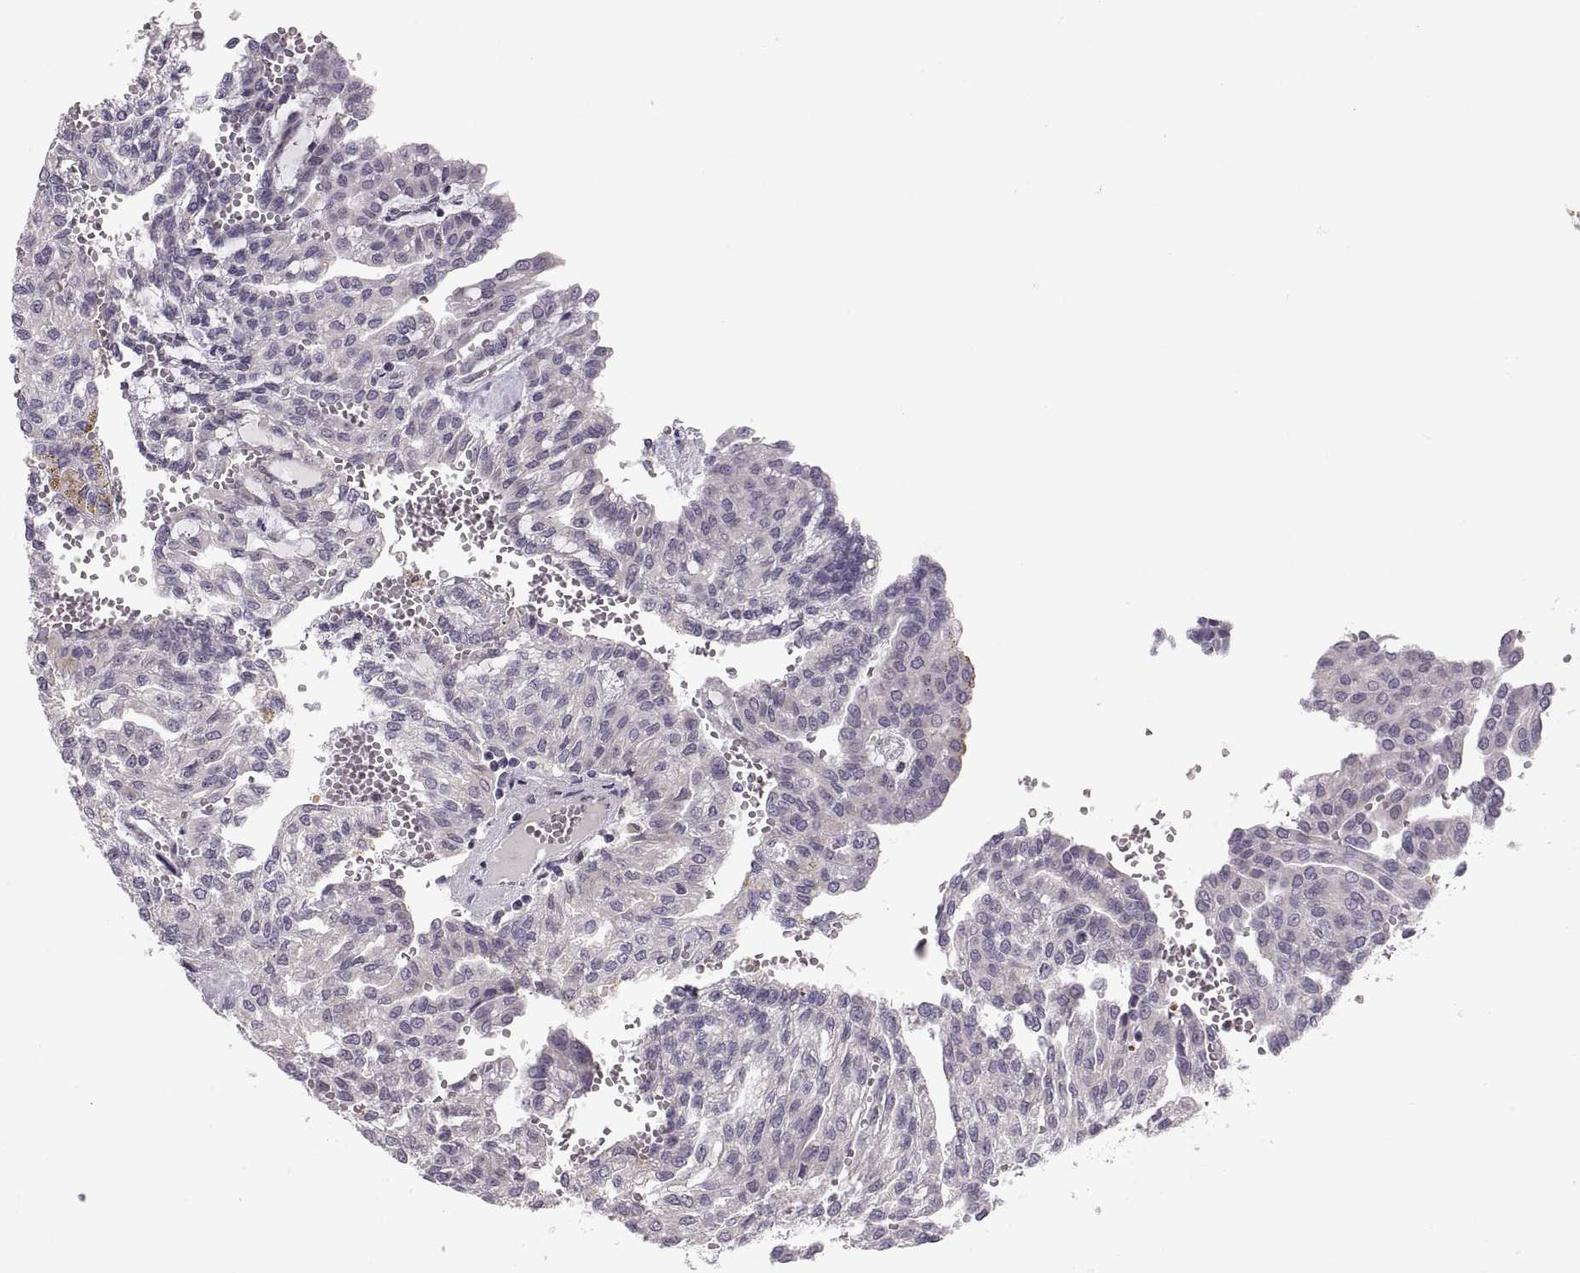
{"staining": {"intensity": "negative", "quantity": "none", "location": "none"}, "tissue": "renal cancer", "cell_type": "Tumor cells", "image_type": "cancer", "snomed": [{"axis": "morphology", "description": "Adenocarcinoma, NOS"}, {"axis": "topography", "description": "Kidney"}], "caption": "This image is of renal cancer (adenocarcinoma) stained with immunohistochemistry to label a protein in brown with the nuclei are counter-stained blue. There is no positivity in tumor cells.", "gene": "ADH6", "patient": {"sex": "male", "age": 63}}